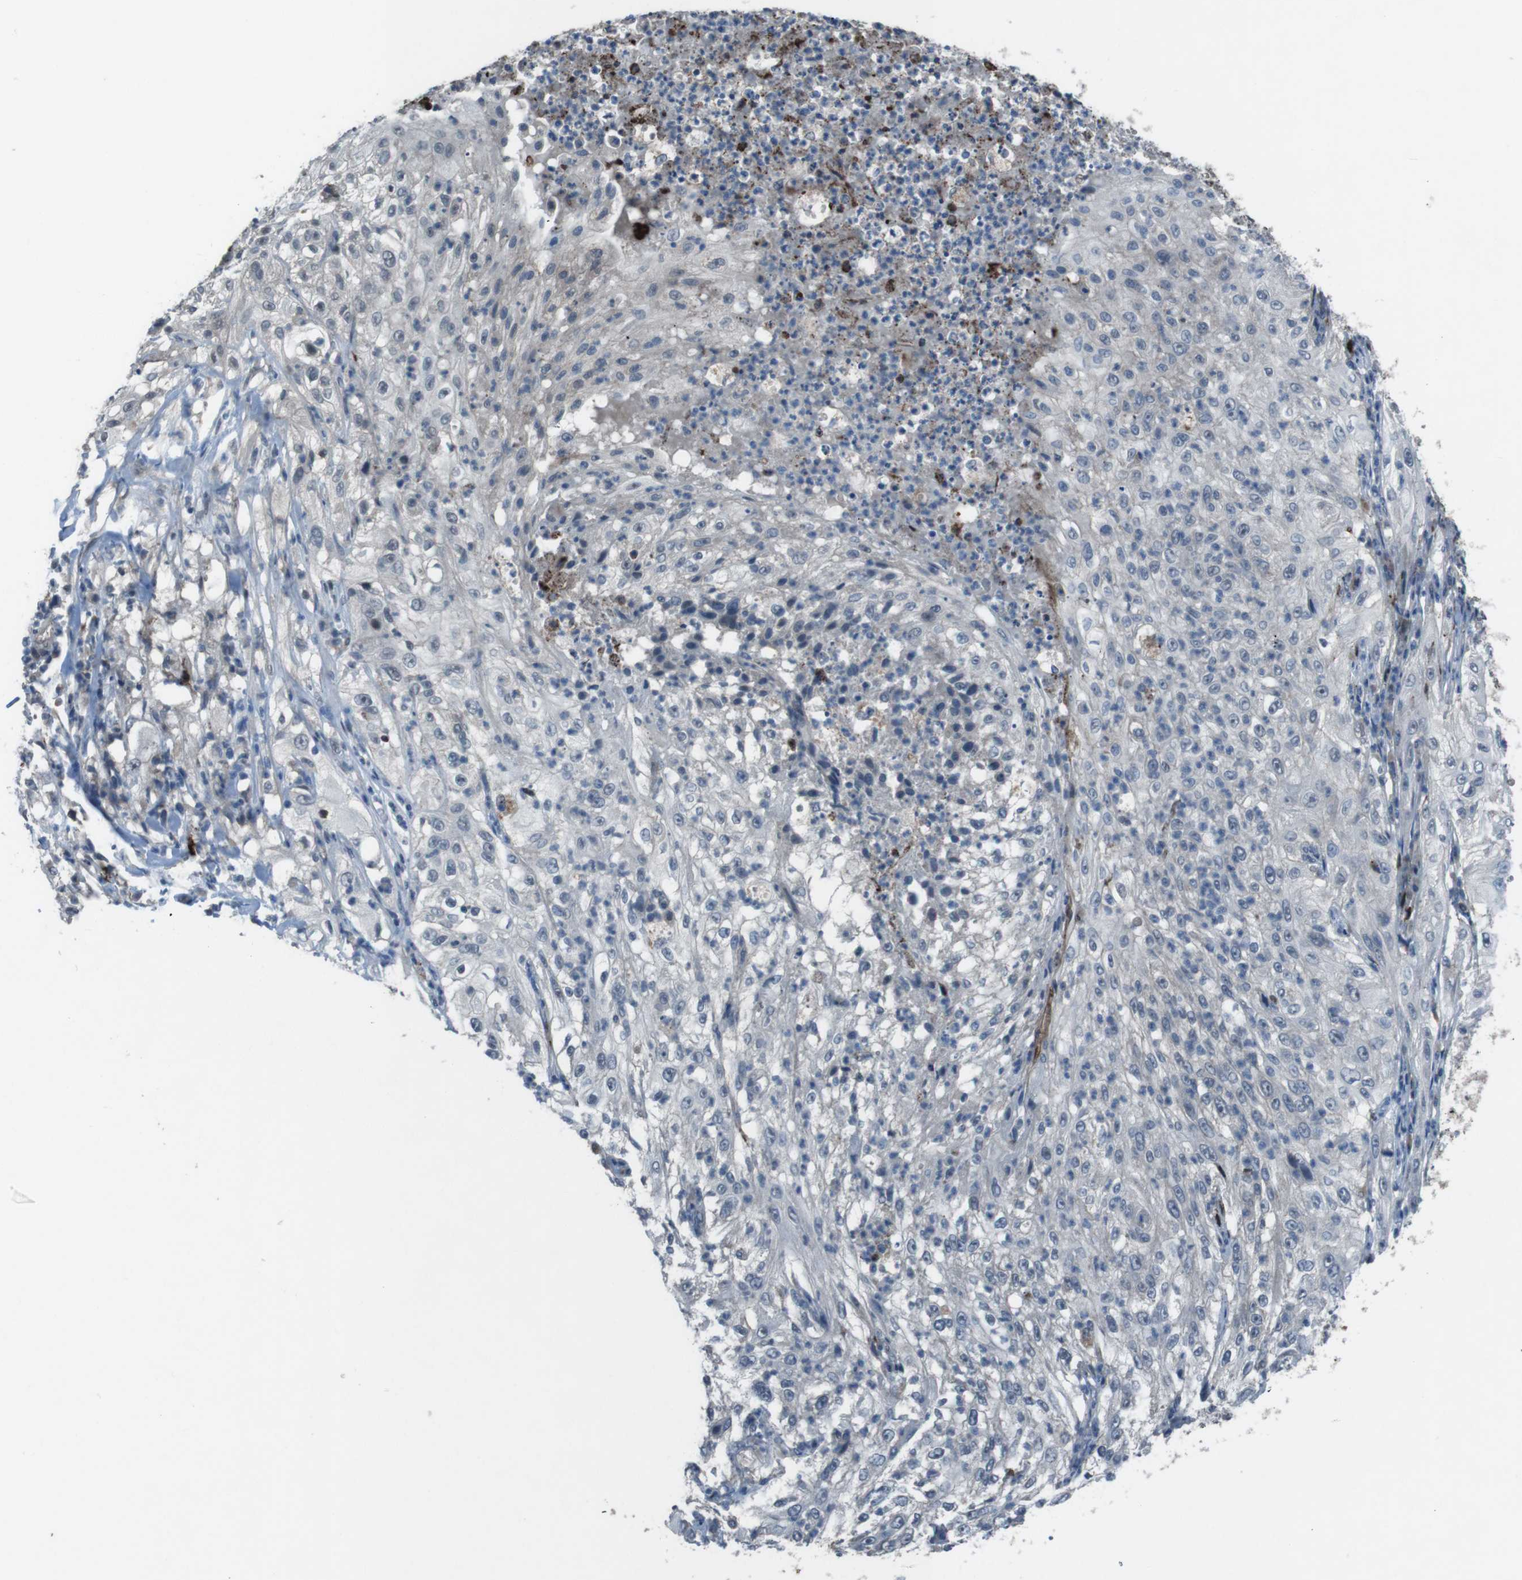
{"staining": {"intensity": "negative", "quantity": "none", "location": "none"}, "tissue": "lung cancer", "cell_type": "Tumor cells", "image_type": "cancer", "snomed": [{"axis": "morphology", "description": "Inflammation, NOS"}, {"axis": "morphology", "description": "Squamous cell carcinoma, NOS"}, {"axis": "topography", "description": "Lymph node"}, {"axis": "topography", "description": "Soft tissue"}, {"axis": "topography", "description": "Lung"}], "caption": "A high-resolution histopathology image shows IHC staining of squamous cell carcinoma (lung), which demonstrates no significant expression in tumor cells. (DAB immunohistochemistry visualized using brightfield microscopy, high magnification).", "gene": "GDF10", "patient": {"sex": "male", "age": 66}}